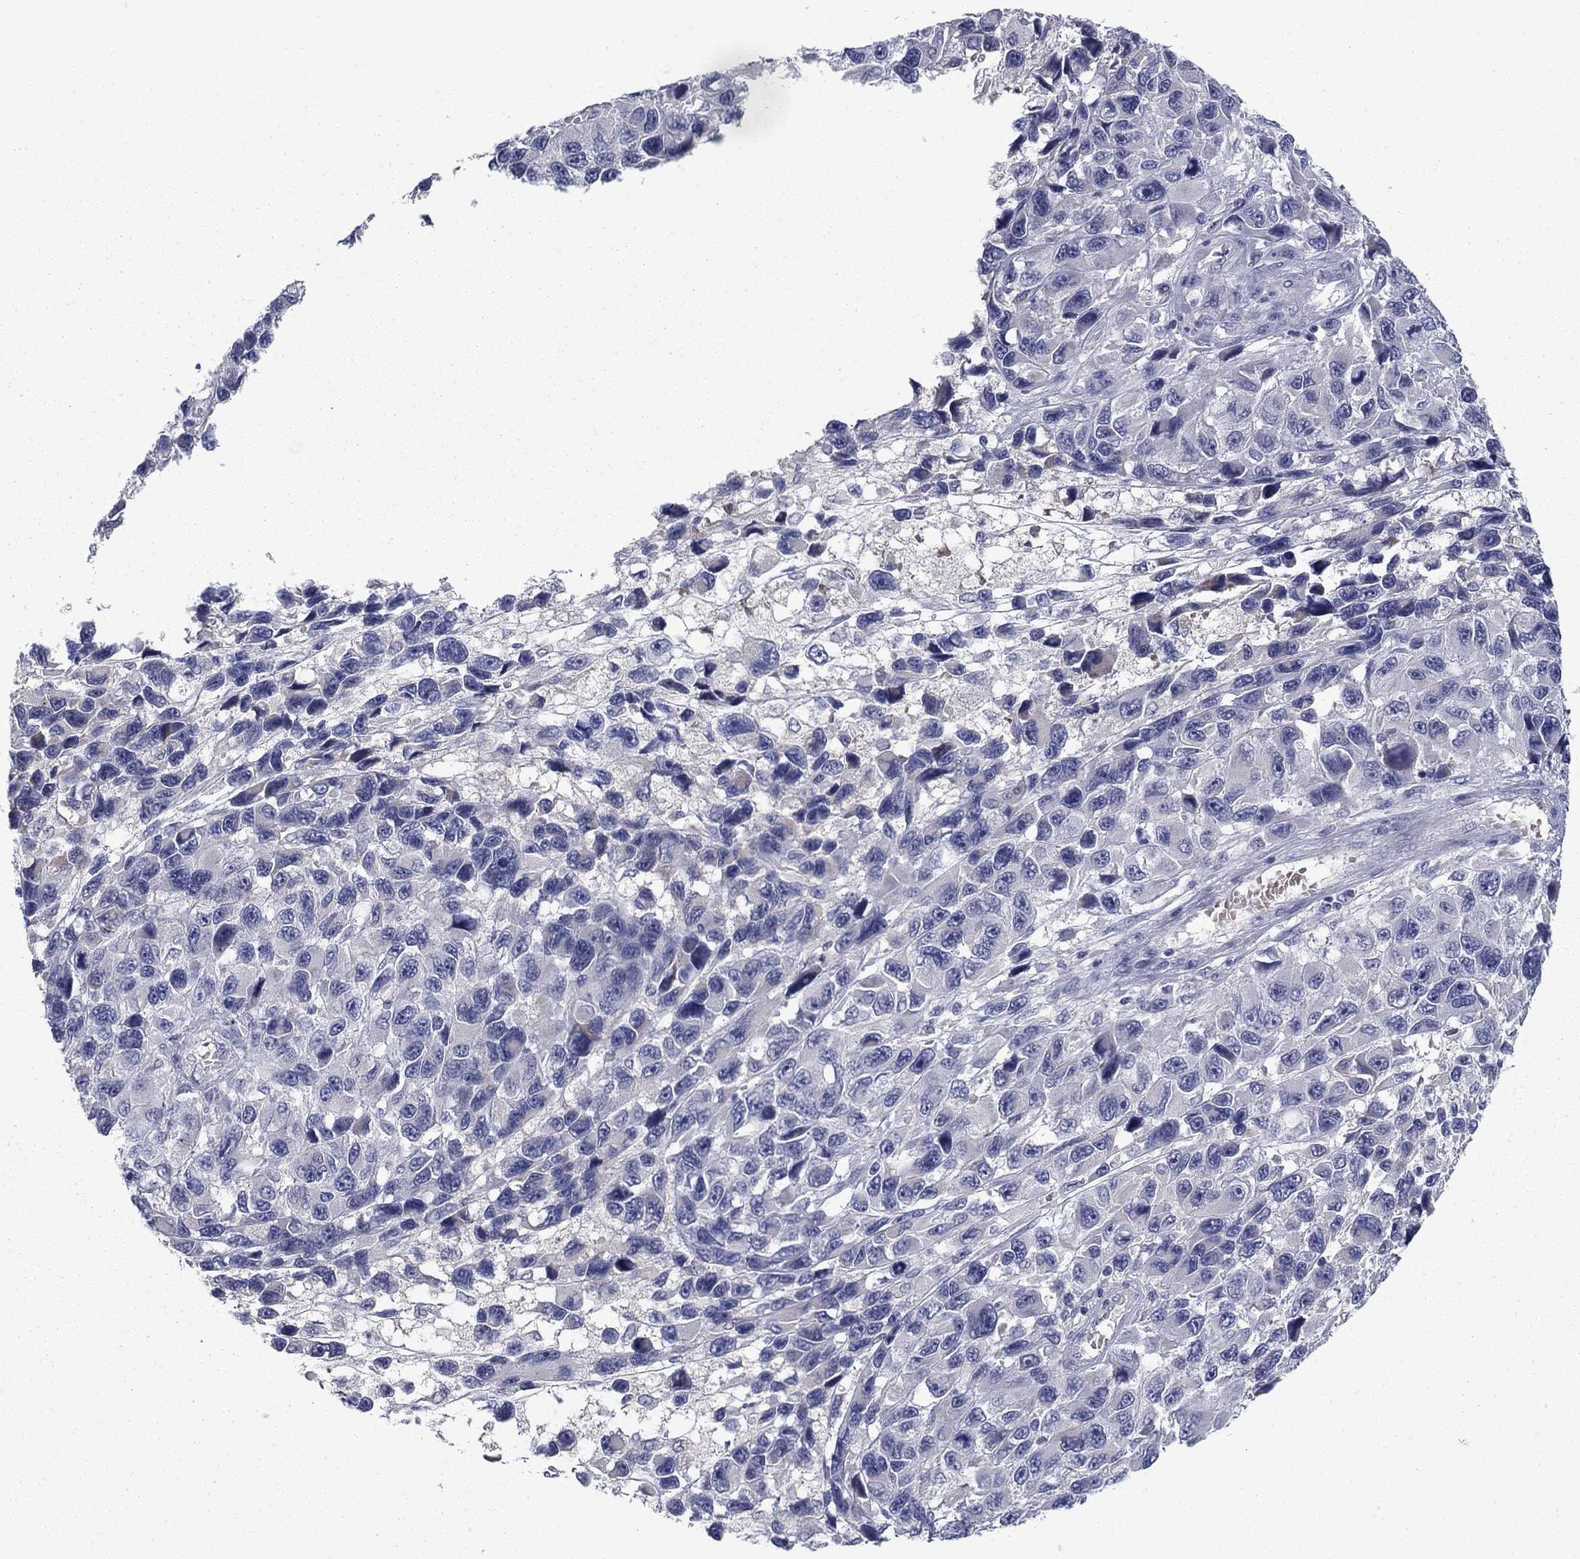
{"staining": {"intensity": "weak", "quantity": "<25%", "location": "cytoplasmic/membranous"}, "tissue": "melanoma", "cell_type": "Tumor cells", "image_type": "cancer", "snomed": [{"axis": "morphology", "description": "Malignant melanoma, NOS"}, {"axis": "topography", "description": "Skin"}], "caption": "A micrograph of malignant melanoma stained for a protein shows no brown staining in tumor cells. (DAB (3,3'-diaminobenzidine) immunohistochemistry visualized using brightfield microscopy, high magnification).", "gene": "GRHPR", "patient": {"sex": "male", "age": 53}}